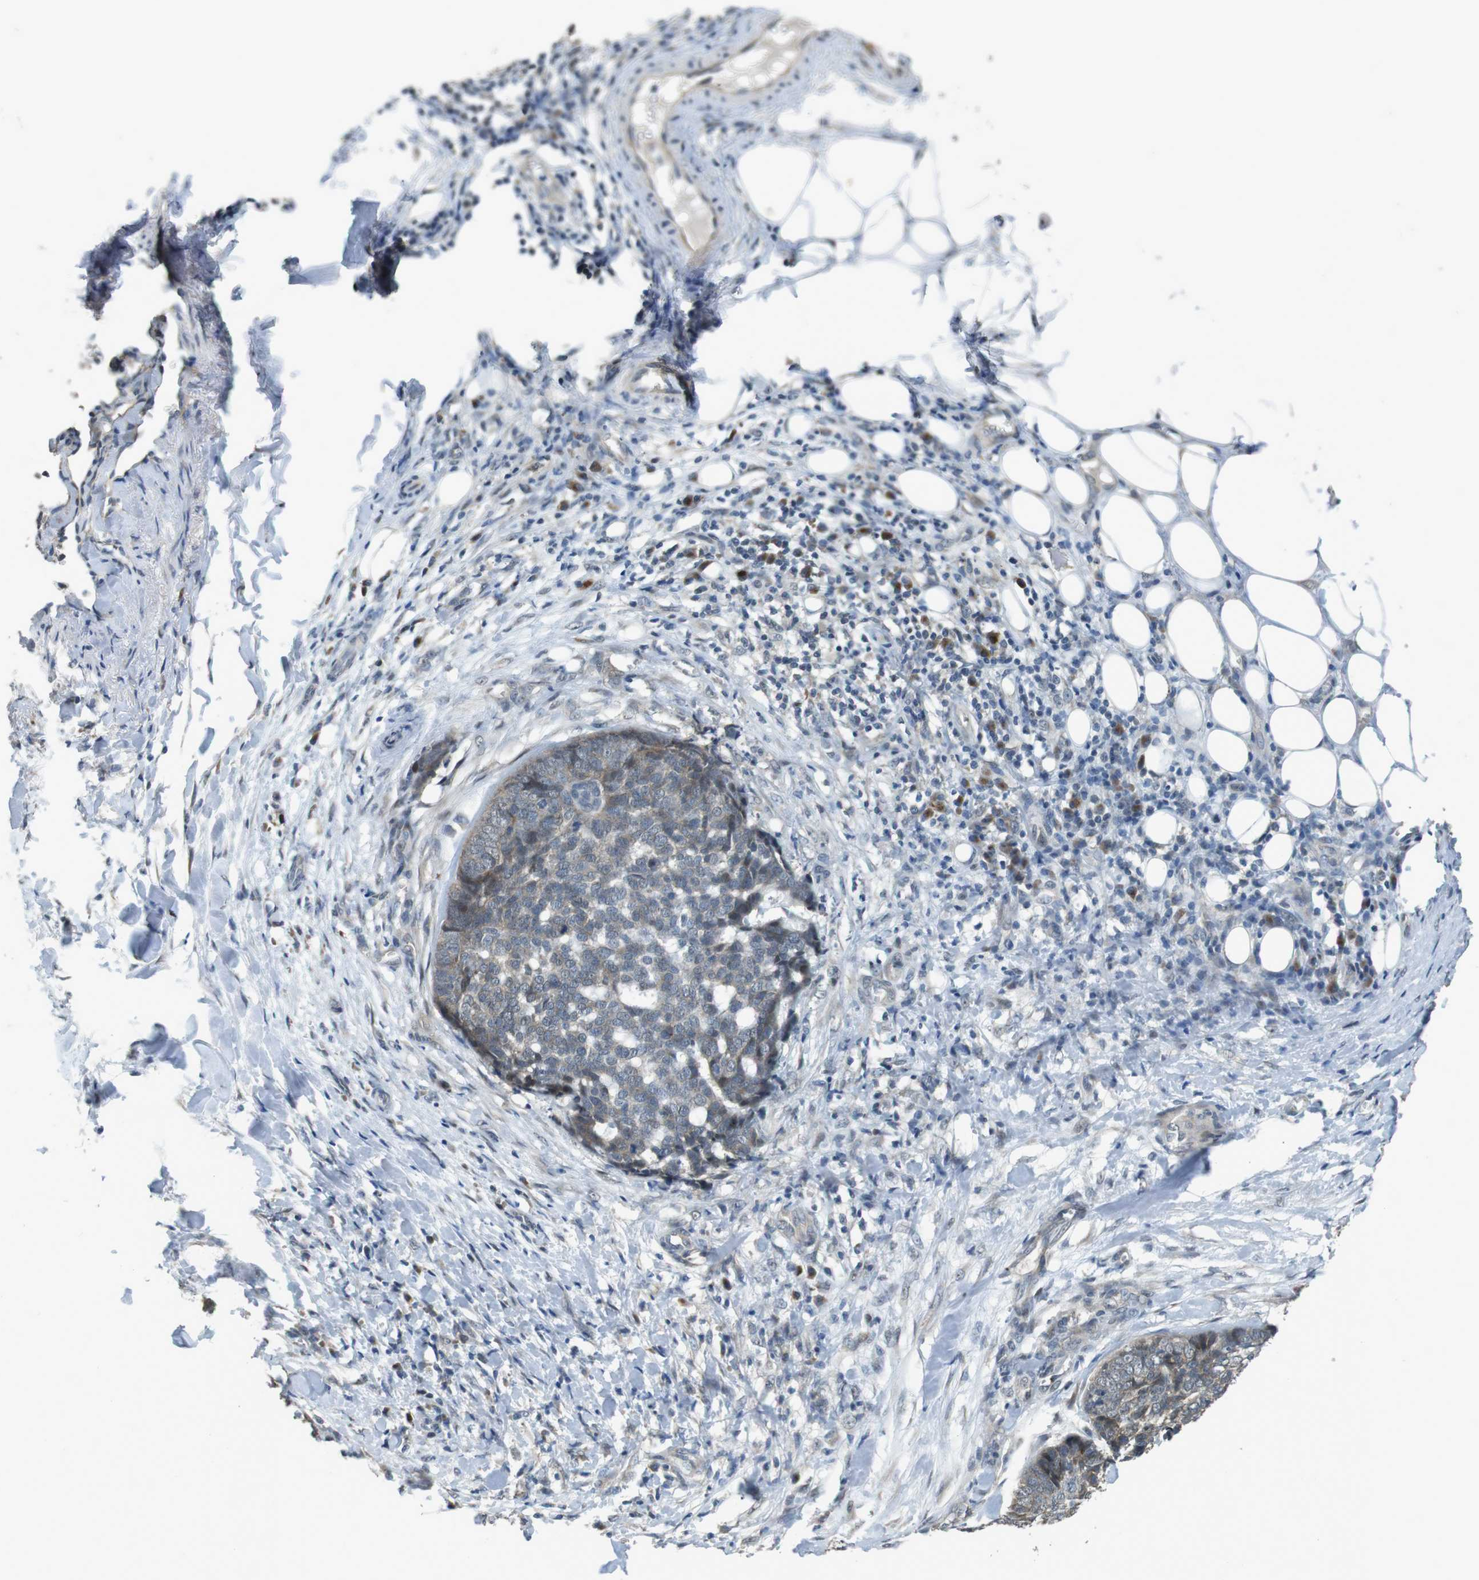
{"staining": {"intensity": "weak", "quantity": ">75%", "location": "cytoplasmic/membranous"}, "tissue": "skin cancer", "cell_type": "Tumor cells", "image_type": "cancer", "snomed": [{"axis": "morphology", "description": "Basal cell carcinoma"}, {"axis": "topography", "description": "Skin"}], "caption": "There is low levels of weak cytoplasmic/membranous staining in tumor cells of skin basal cell carcinoma, as demonstrated by immunohistochemical staining (brown color).", "gene": "CLDN7", "patient": {"sex": "male", "age": 84}}